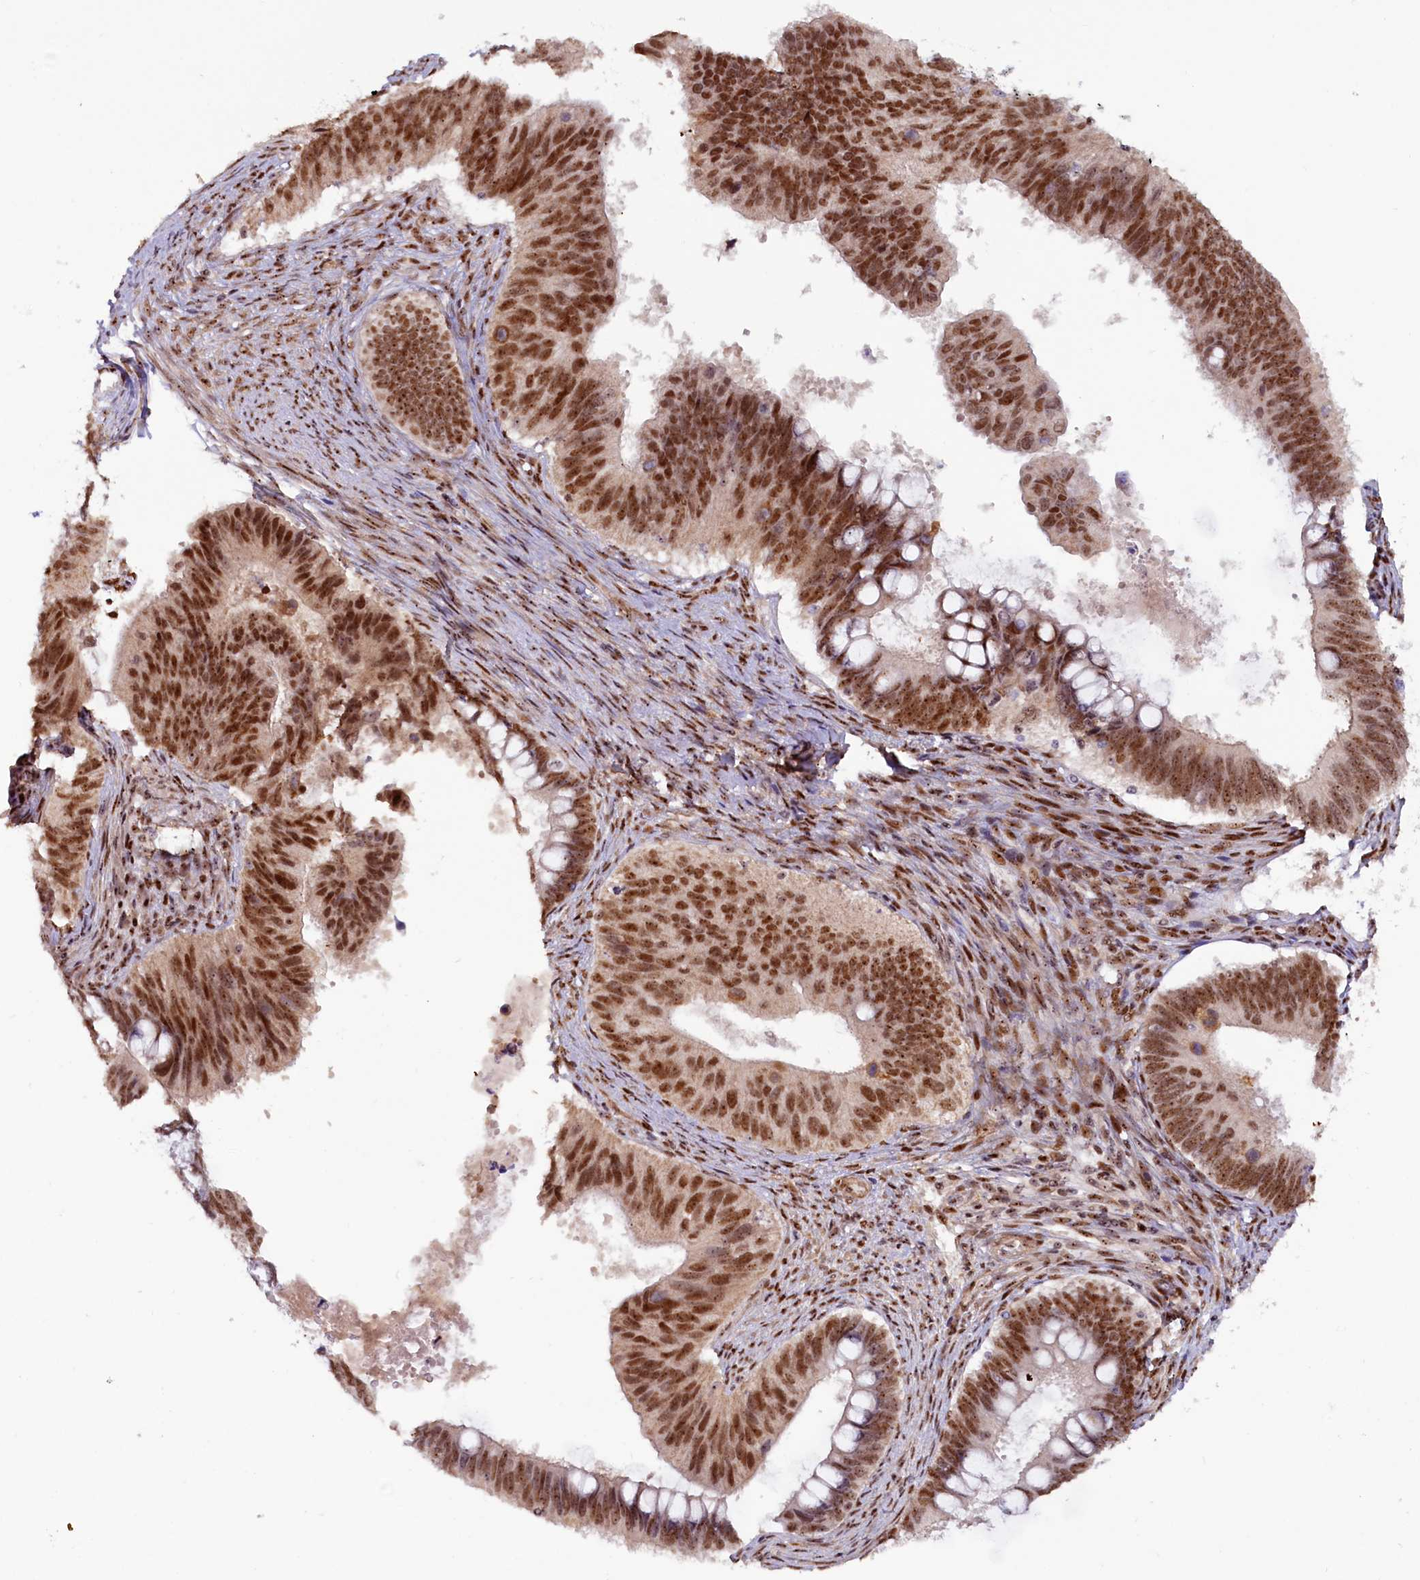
{"staining": {"intensity": "strong", "quantity": ">75%", "location": "nuclear"}, "tissue": "cervical cancer", "cell_type": "Tumor cells", "image_type": "cancer", "snomed": [{"axis": "morphology", "description": "Adenocarcinoma, NOS"}, {"axis": "topography", "description": "Cervix"}], "caption": "Cervical cancer (adenocarcinoma) stained for a protein (brown) exhibits strong nuclear positive staining in approximately >75% of tumor cells.", "gene": "TCOF1", "patient": {"sex": "female", "age": 42}}